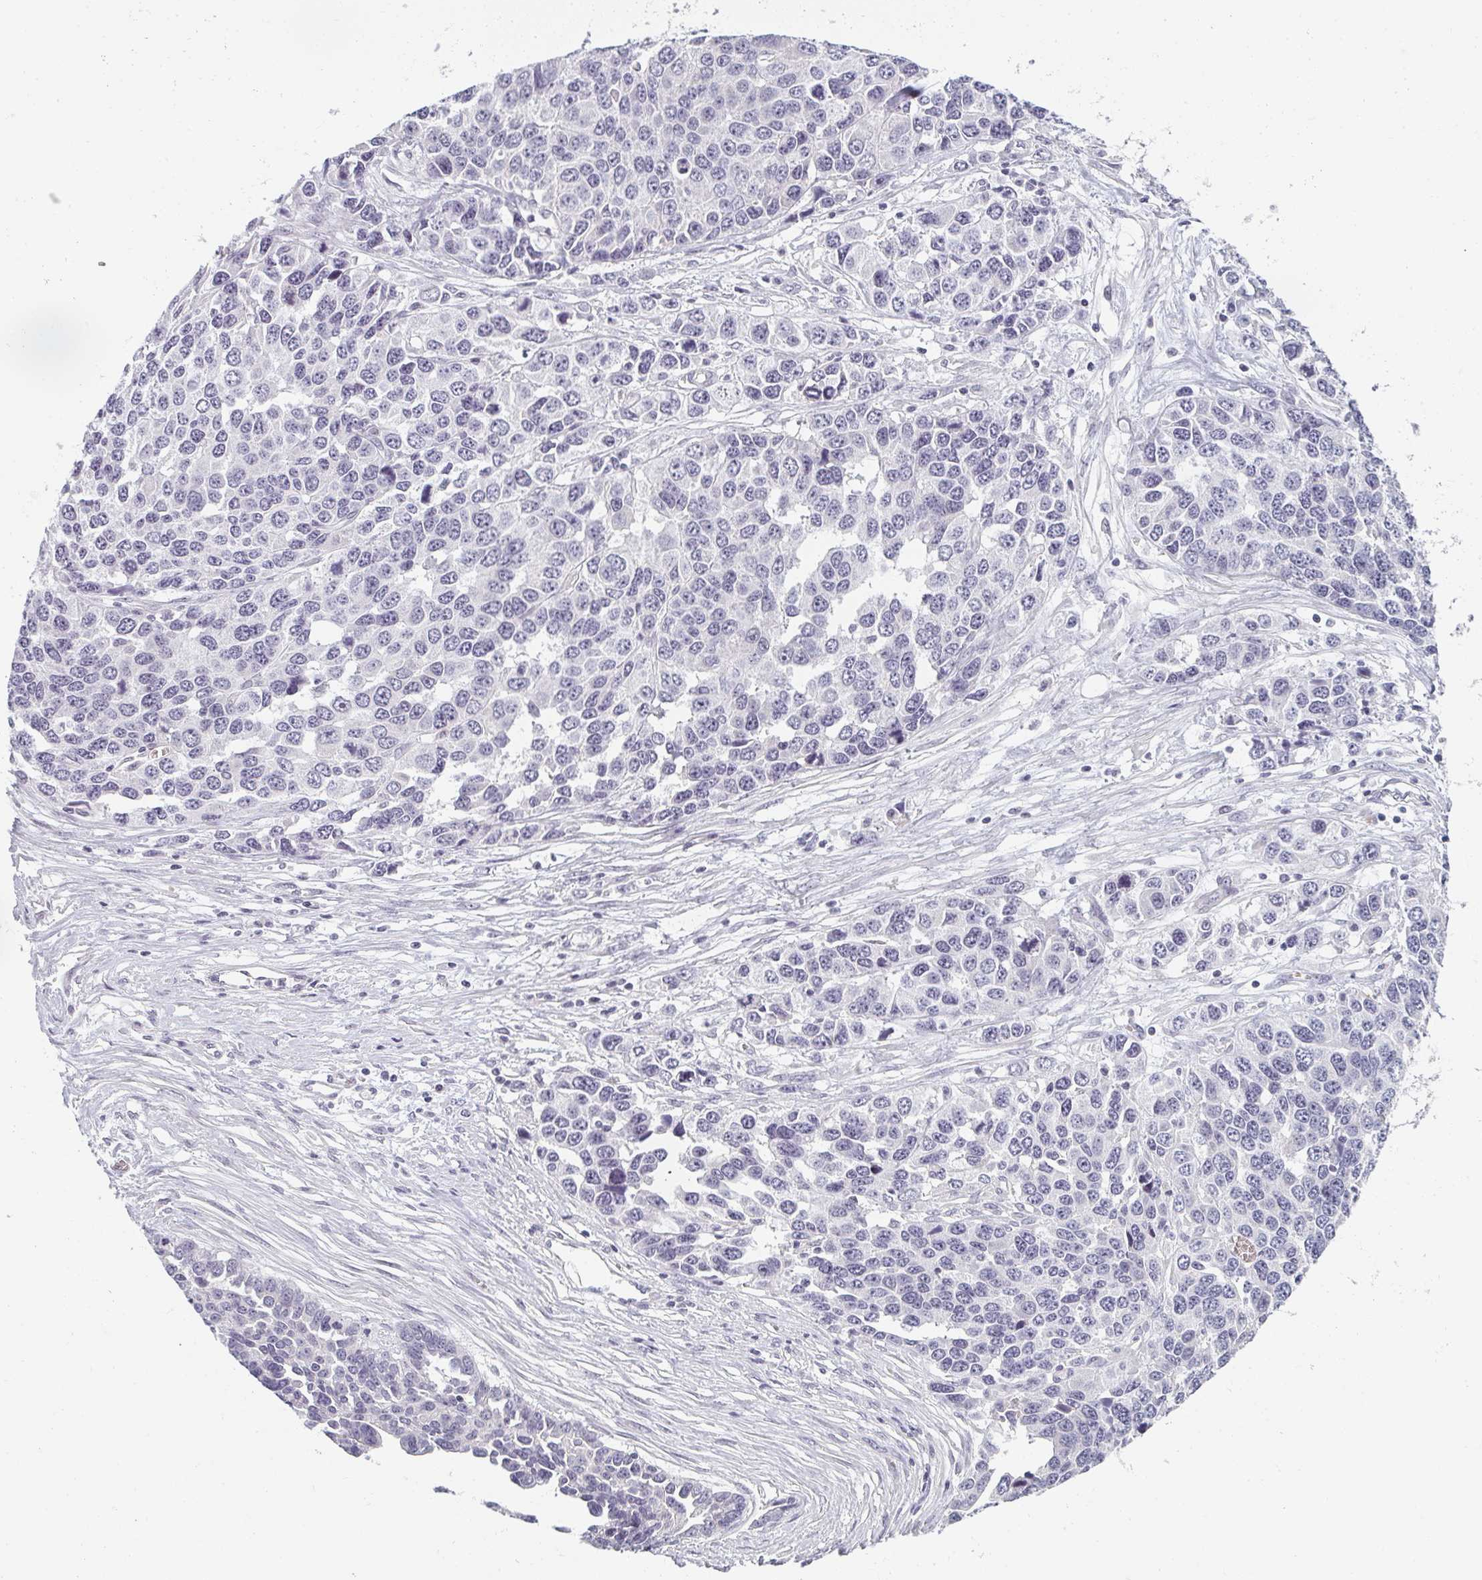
{"staining": {"intensity": "negative", "quantity": "none", "location": "none"}, "tissue": "ovarian cancer", "cell_type": "Tumor cells", "image_type": "cancer", "snomed": [{"axis": "morphology", "description": "Cystadenocarcinoma, serous, NOS"}, {"axis": "topography", "description": "Ovary"}], "caption": "Photomicrograph shows no significant protein staining in tumor cells of ovarian serous cystadenocarcinoma.", "gene": "RBBP6", "patient": {"sex": "female", "age": 76}}